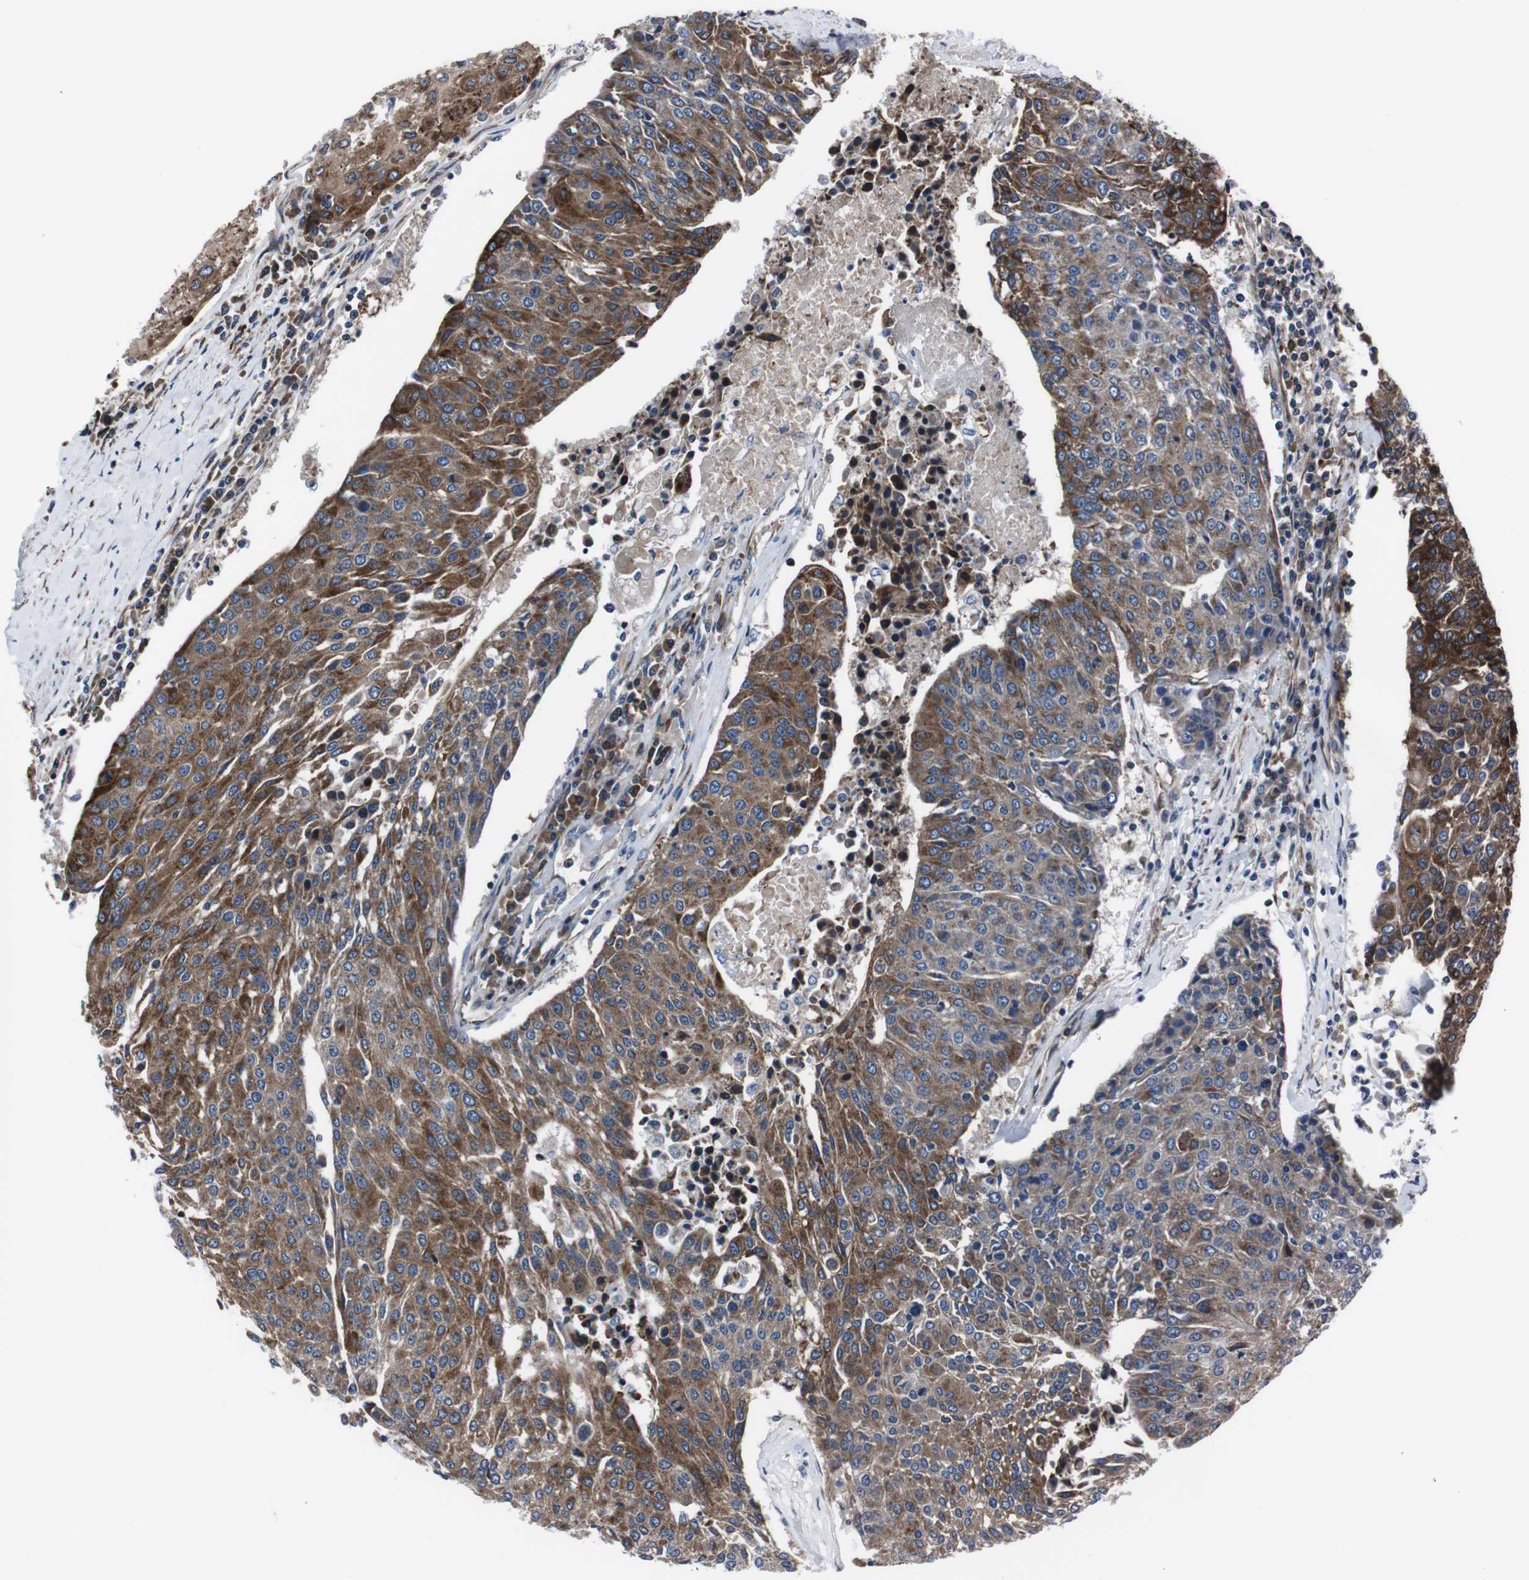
{"staining": {"intensity": "moderate", "quantity": ">75%", "location": "cytoplasmic/membranous"}, "tissue": "urothelial cancer", "cell_type": "Tumor cells", "image_type": "cancer", "snomed": [{"axis": "morphology", "description": "Urothelial carcinoma, High grade"}, {"axis": "topography", "description": "Urinary bladder"}], "caption": "Moderate cytoplasmic/membranous positivity is appreciated in about >75% of tumor cells in urothelial cancer.", "gene": "EIF4A2", "patient": {"sex": "female", "age": 85}}